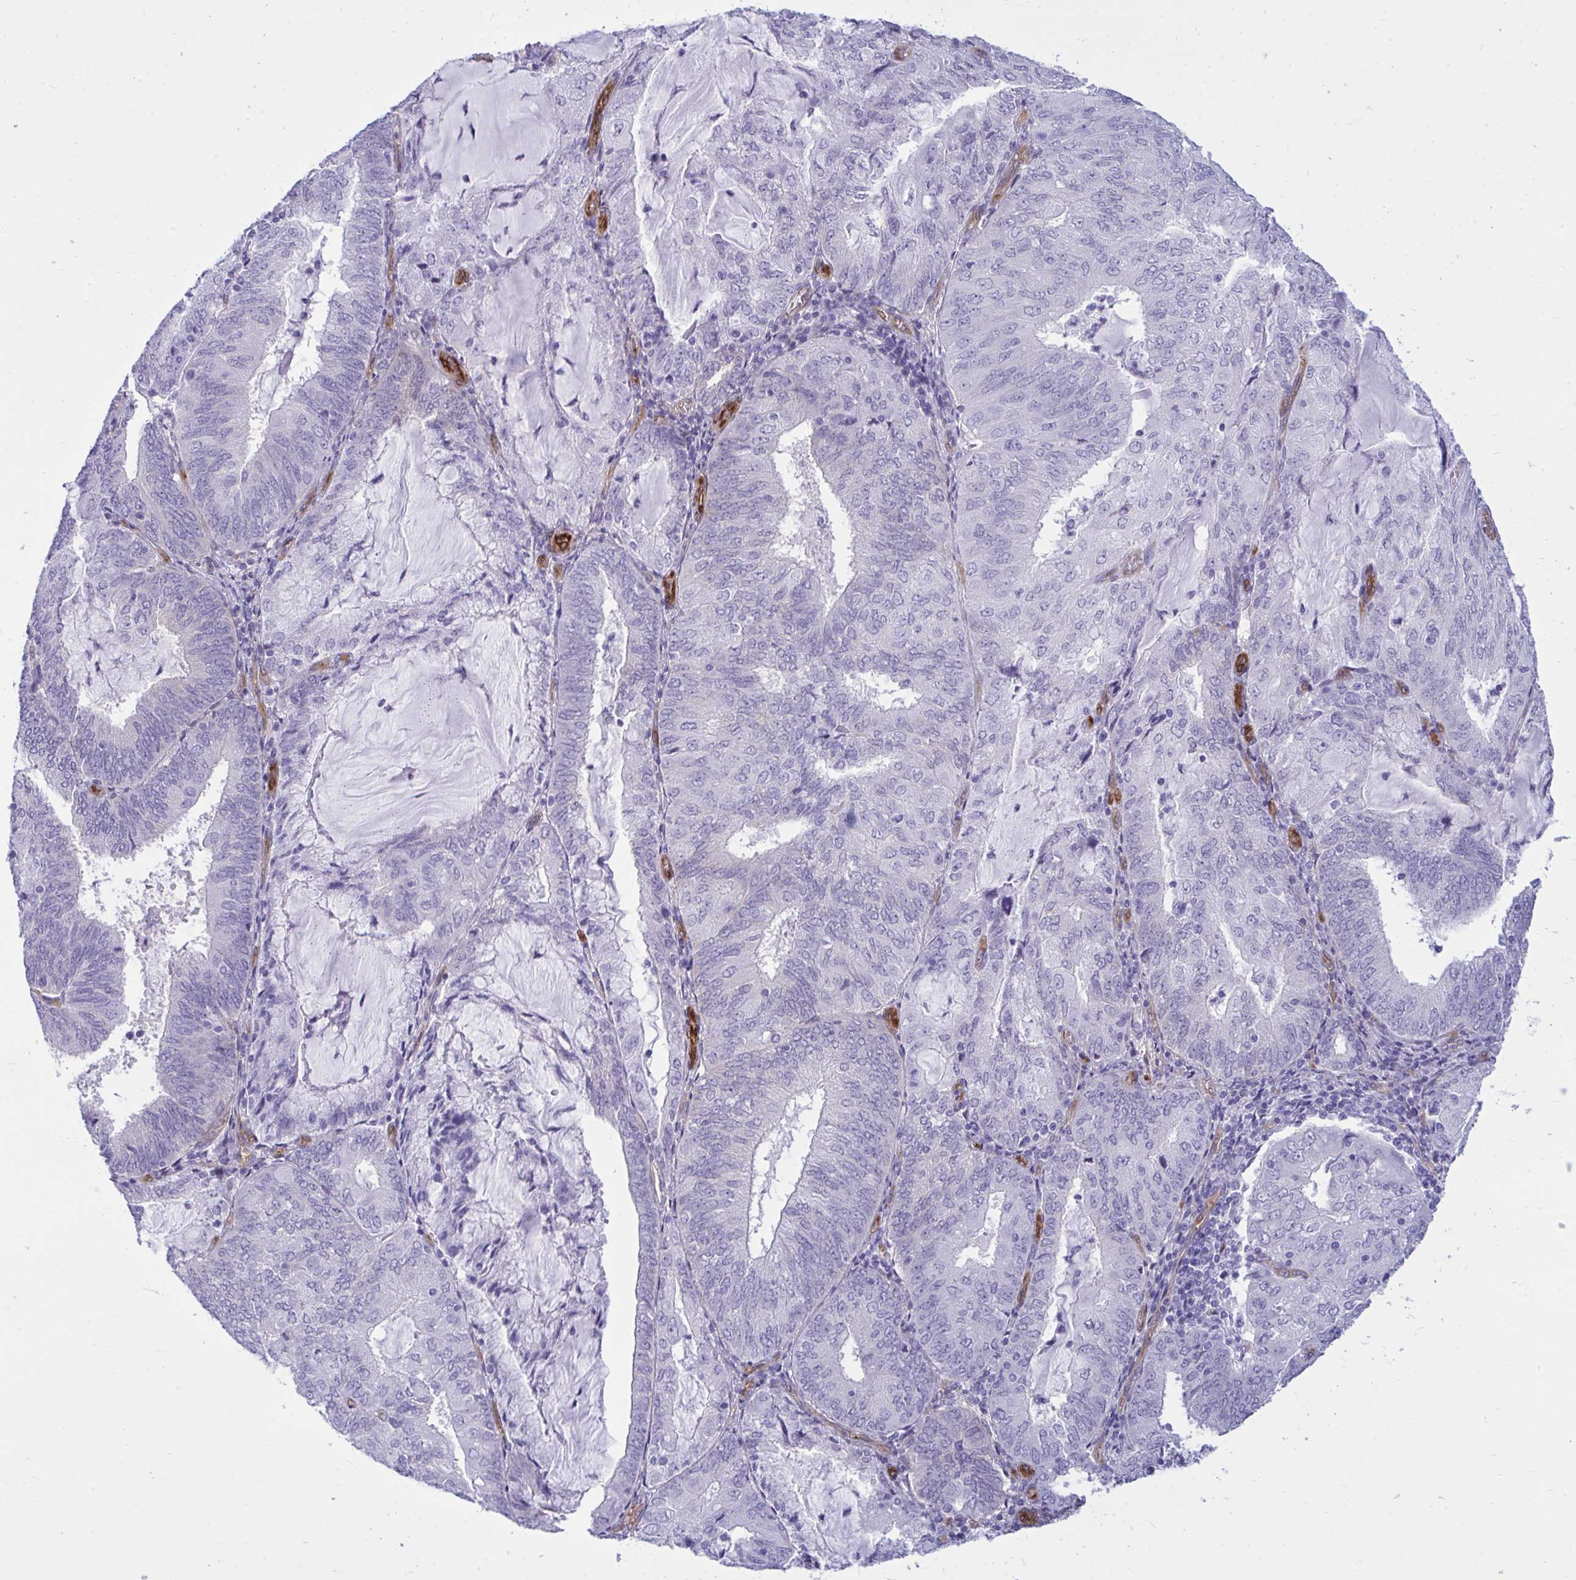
{"staining": {"intensity": "negative", "quantity": "none", "location": "none"}, "tissue": "endometrial cancer", "cell_type": "Tumor cells", "image_type": "cancer", "snomed": [{"axis": "morphology", "description": "Adenocarcinoma, NOS"}, {"axis": "topography", "description": "Endometrium"}], "caption": "Endometrial cancer (adenocarcinoma) was stained to show a protein in brown. There is no significant expression in tumor cells. (IHC, brightfield microscopy, high magnification).", "gene": "LIMS2", "patient": {"sex": "female", "age": 81}}